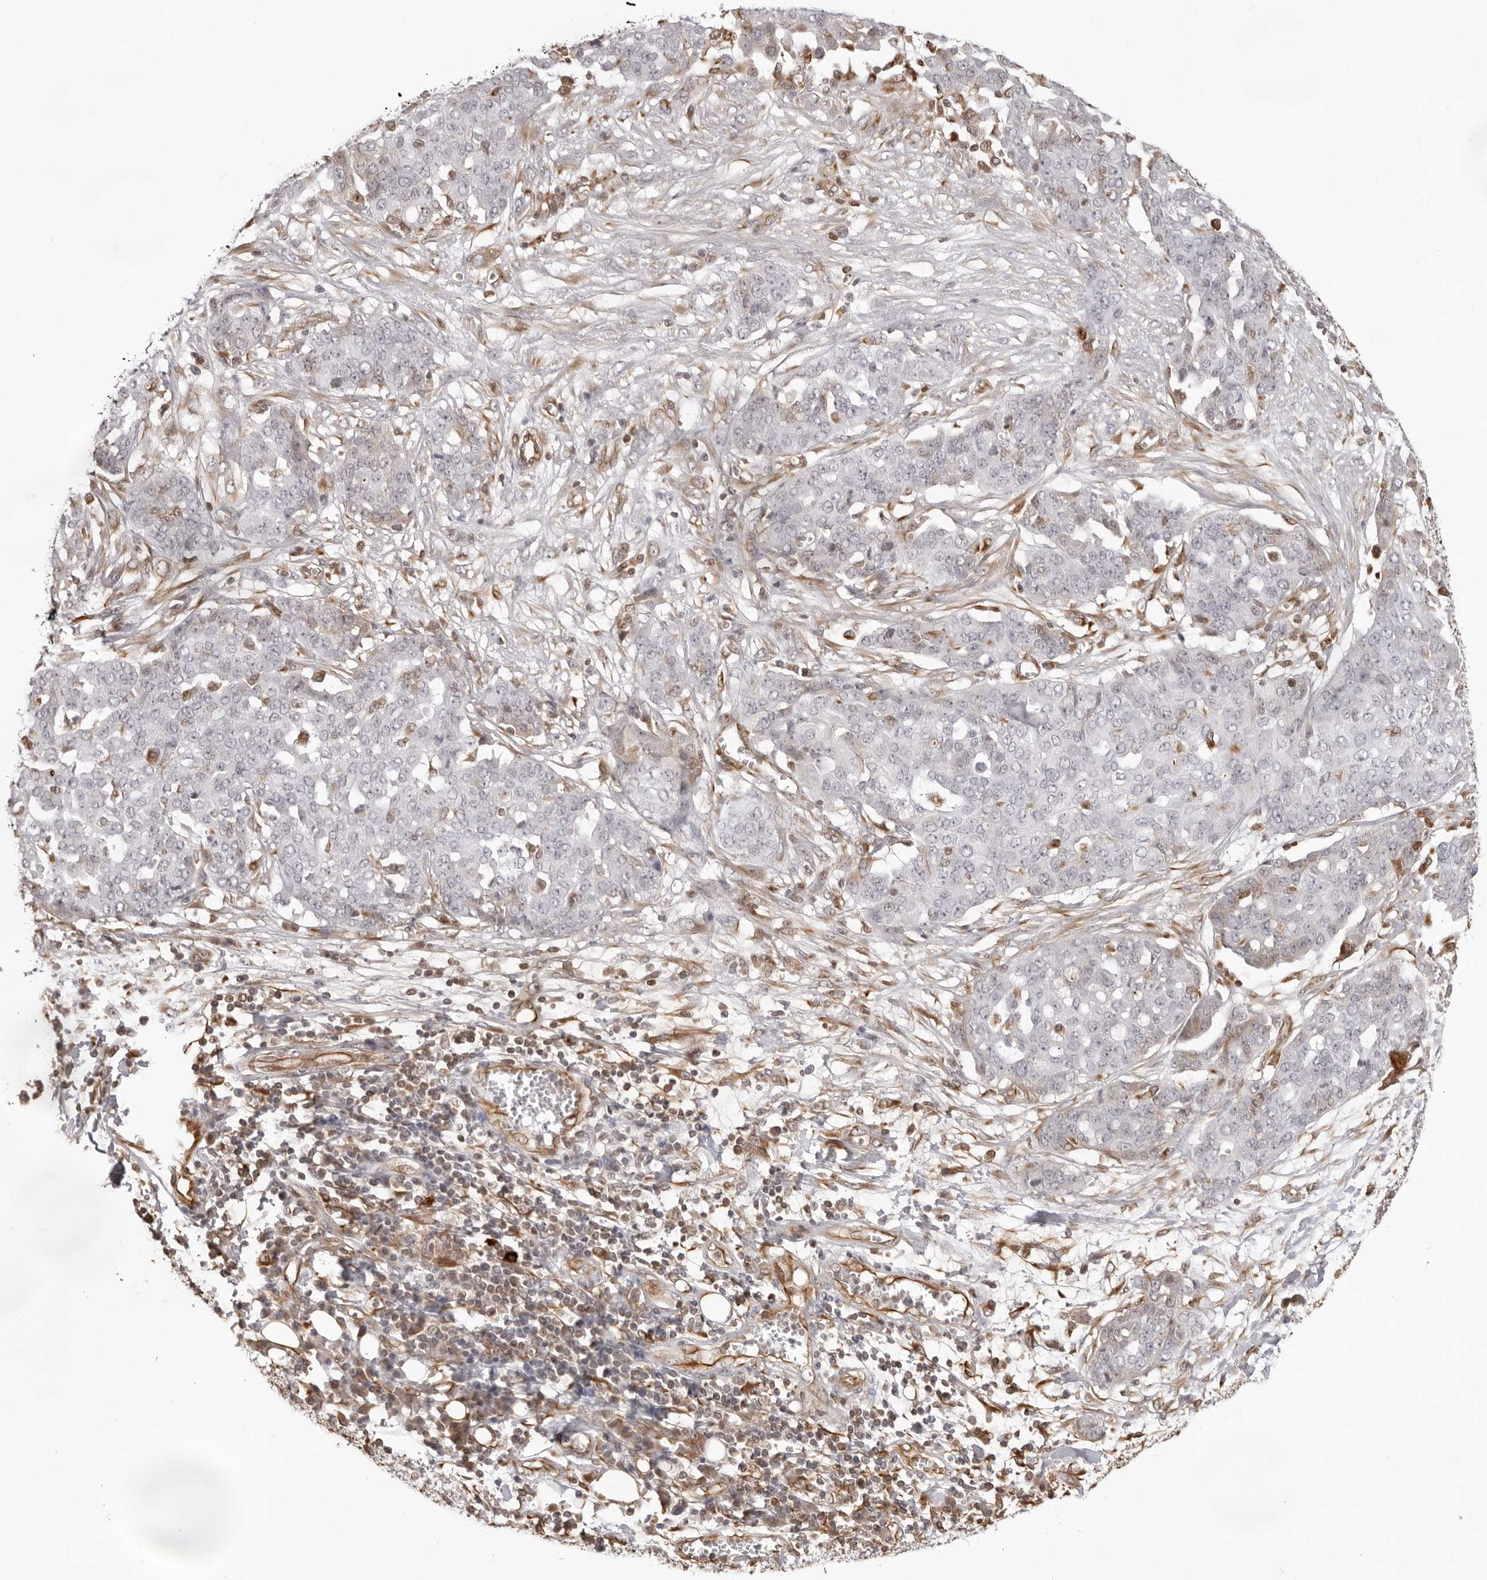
{"staining": {"intensity": "negative", "quantity": "none", "location": "none"}, "tissue": "ovarian cancer", "cell_type": "Tumor cells", "image_type": "cancer", "snomed": [{"axis": "morphology", "description": "Cystadenocarcinoma, serous, NOS"}, {"axis": "topography", "description": "Soft tissue"}, {"axis": "topography", "description": "Ovary"}], "caption": "There is no significant positivity in tumor cells of ovarian cancer.", "gene": "DYNLT5", "patient": {"sex": "female", "age": 57}}